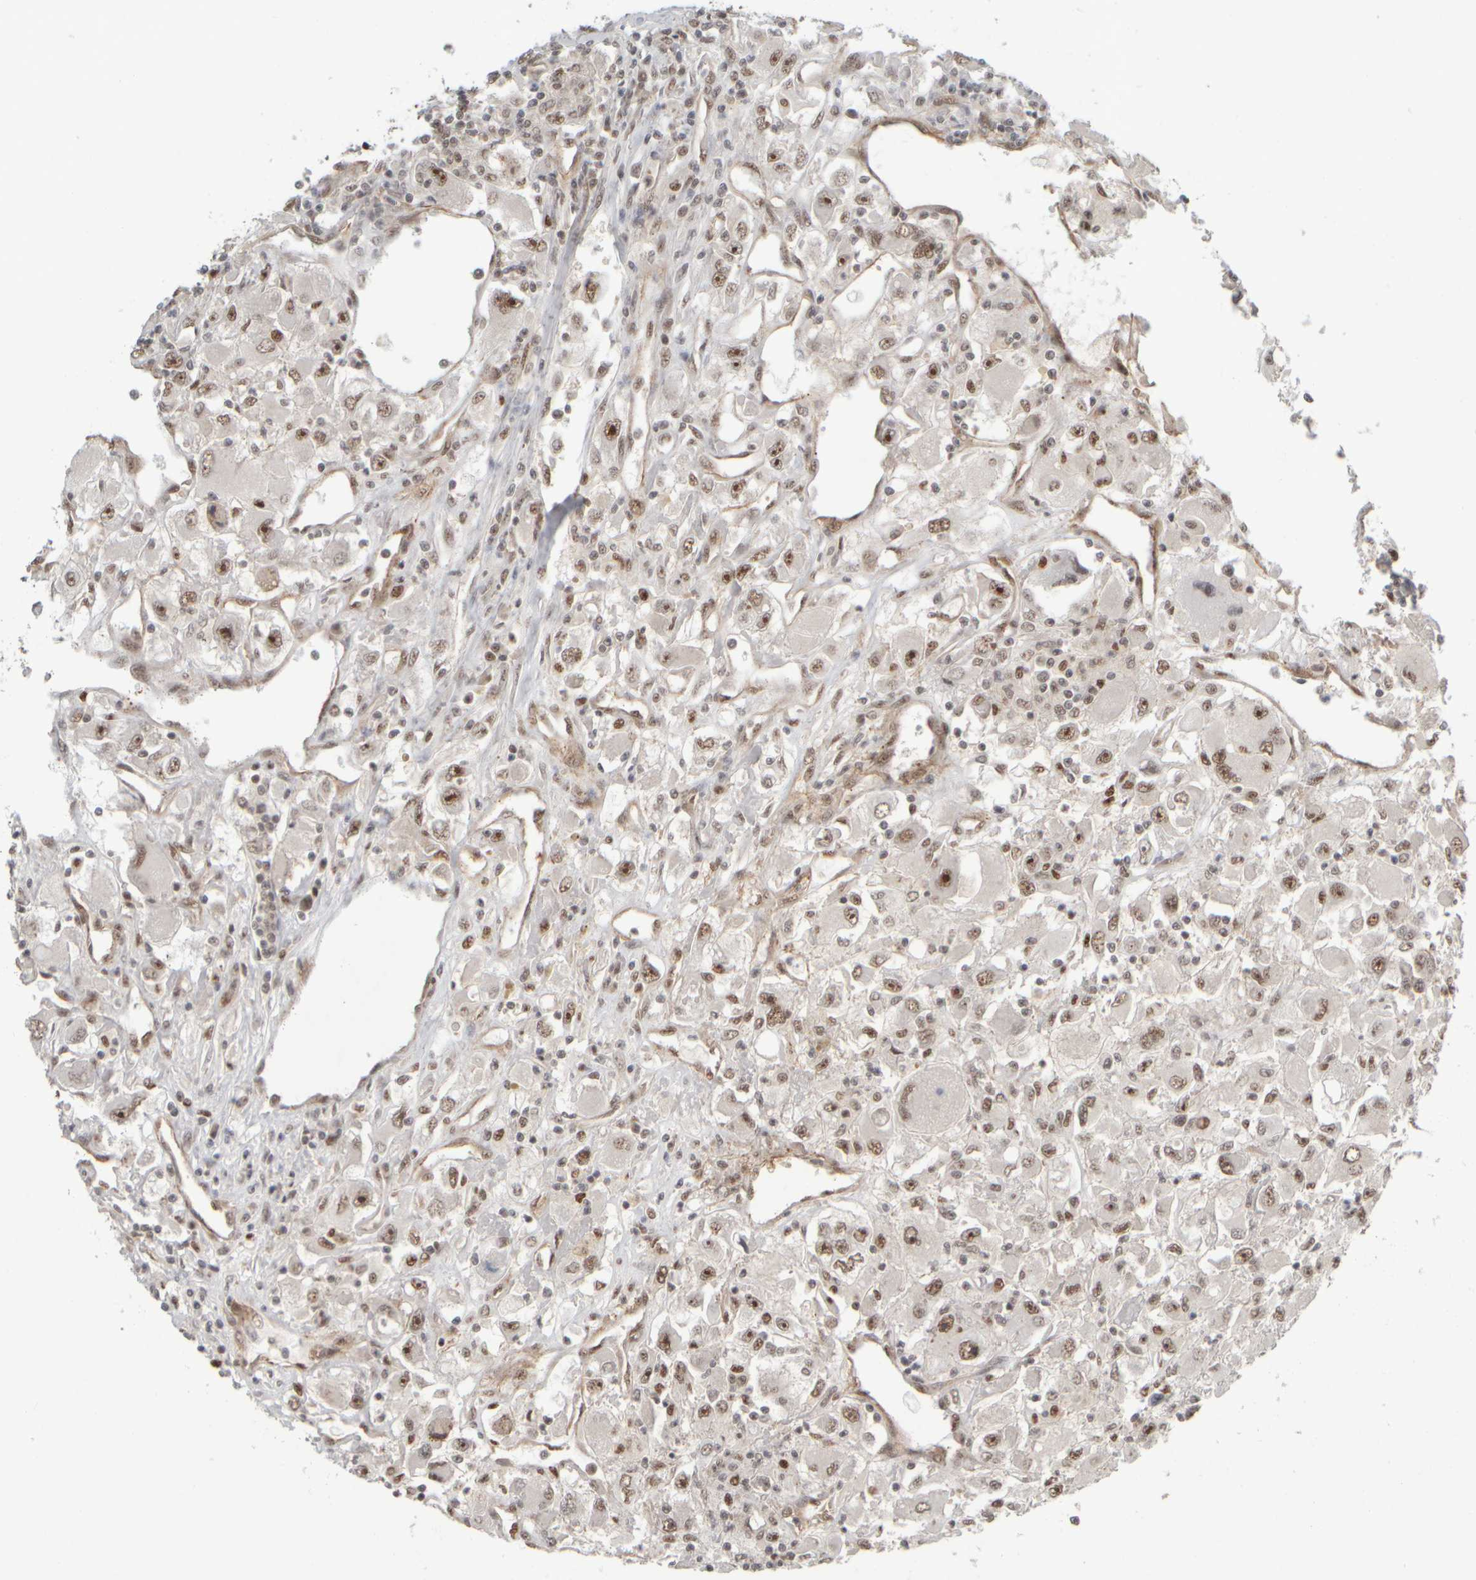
{"staining": {"intensity": "weak", "quantity": ">75%", "location": "nuclear"}, "tissue": "renal cancer", "cell_type": "Tumor cells", "image_type": "cancer", "snomed": [{"axis": "morphology", "description": "Adenocarcinoma, NOS"}, {"axis": "topography", "description": "Kidney"}], "caption": "Immunohistochemical staining of renal adenocarcinoma displays low levels of weak nuclear protein staining in about >75% of tumor cells. The staining is performed using DAB (3,3'-diaminobenzidine) brown chromogen to label protein expression. The nuclei are counter-stained blue using hematoxylin.", "gene": "SYNRG", "patient": {"sex": "female", "age": 52}}